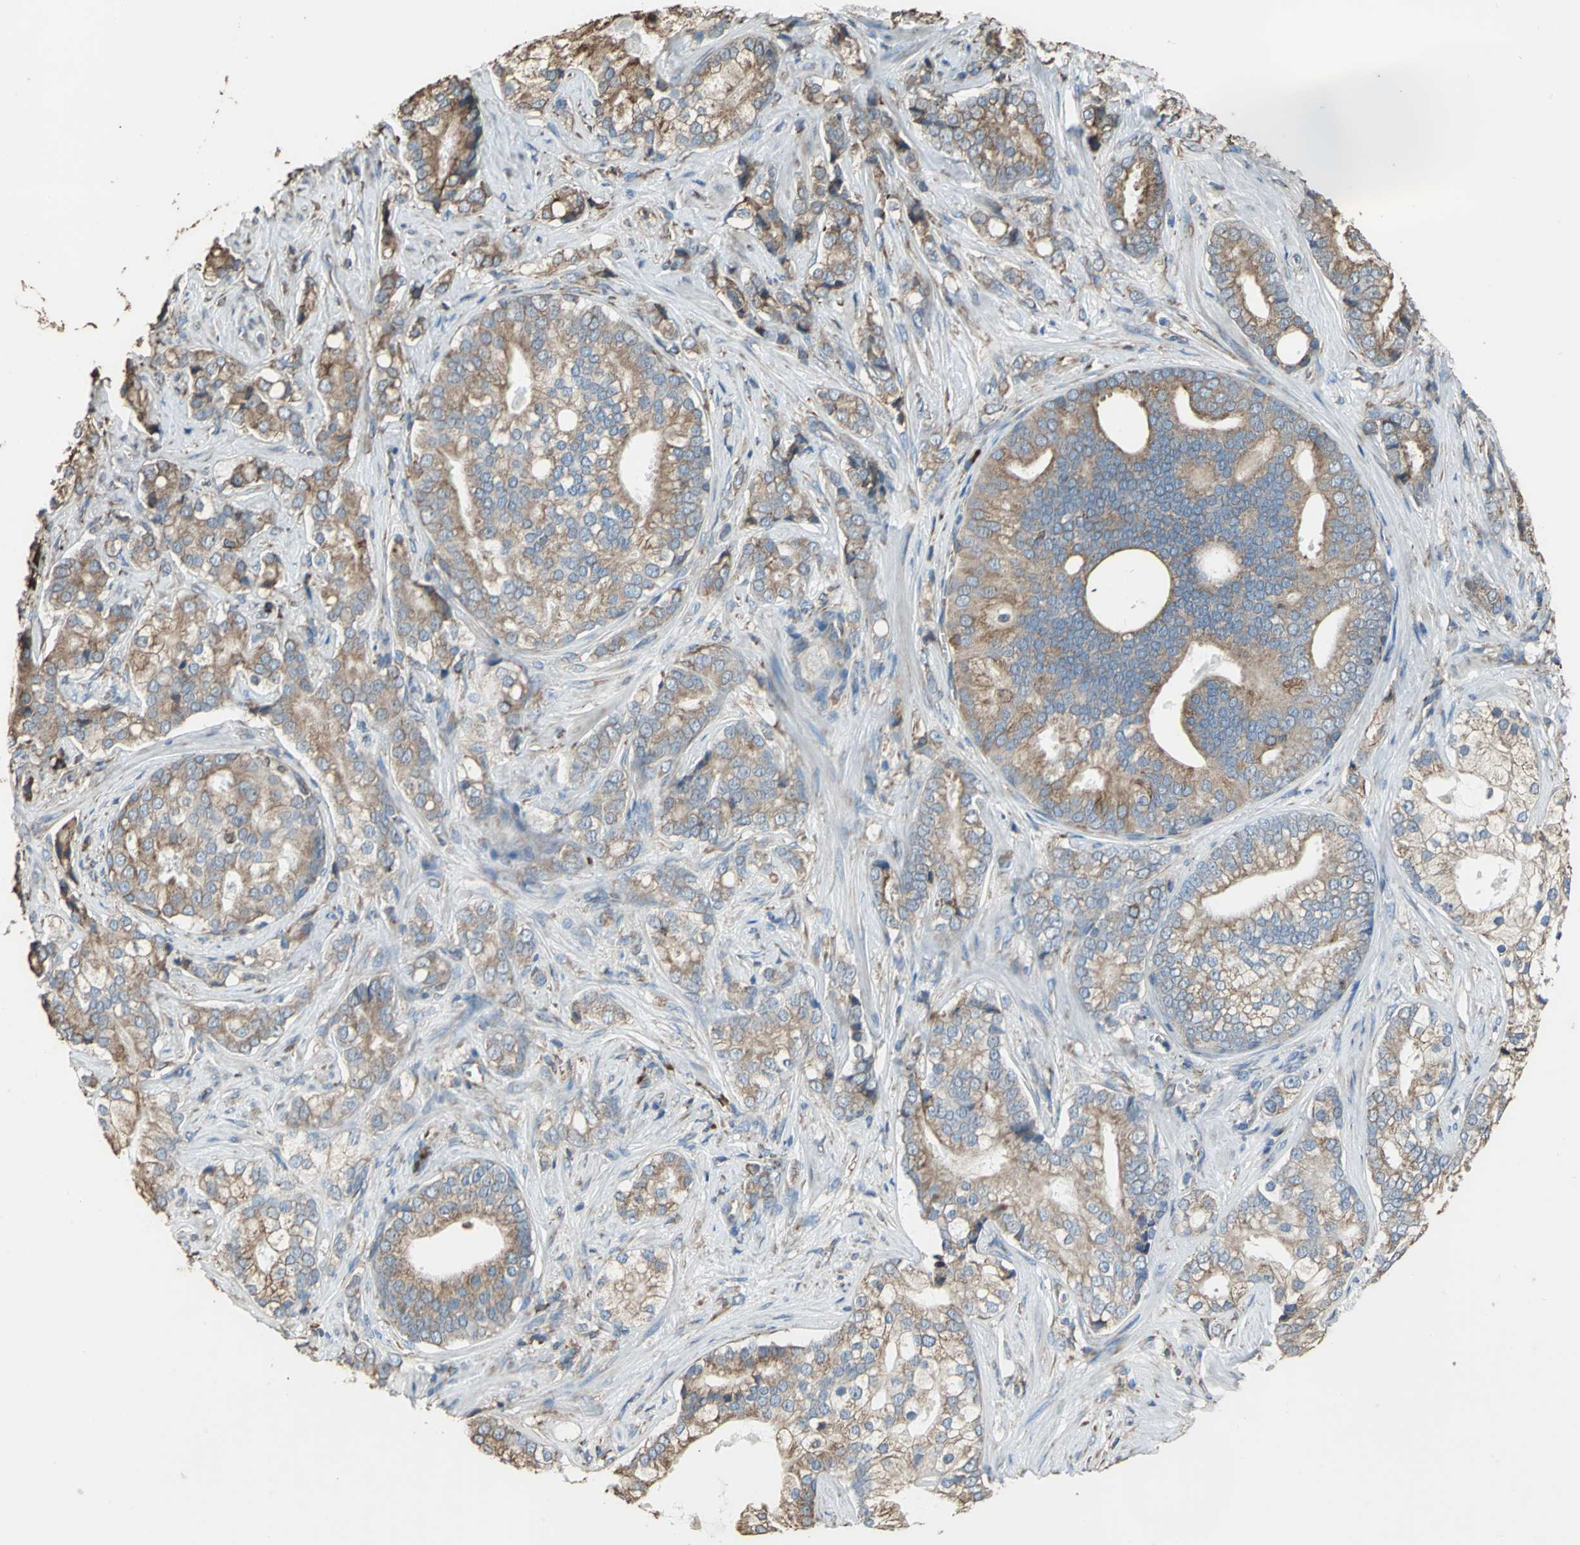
{"staining": {"intensity": "moderate", "quantity": ">75%", "location": "cytoplasmic/membranous"}, "tissue": "prostate cancer", "cell_type": "Tumor cells", "image_type": "cancer", "snomed": [{"axis": "morphology", "description": "Adenocarcinoma, Low grade"}, {"axis": "topography", "description": "Prostate"}], "caption": "Moderate cytoplasmic/membranous staining is present in approximately >75% of tumor cells in prostate cancer. (Brightfield microscopy of DAB IHC at high magnification).", "gene": "GPANK1", "patient": {"sex": "male", "age": 58}}